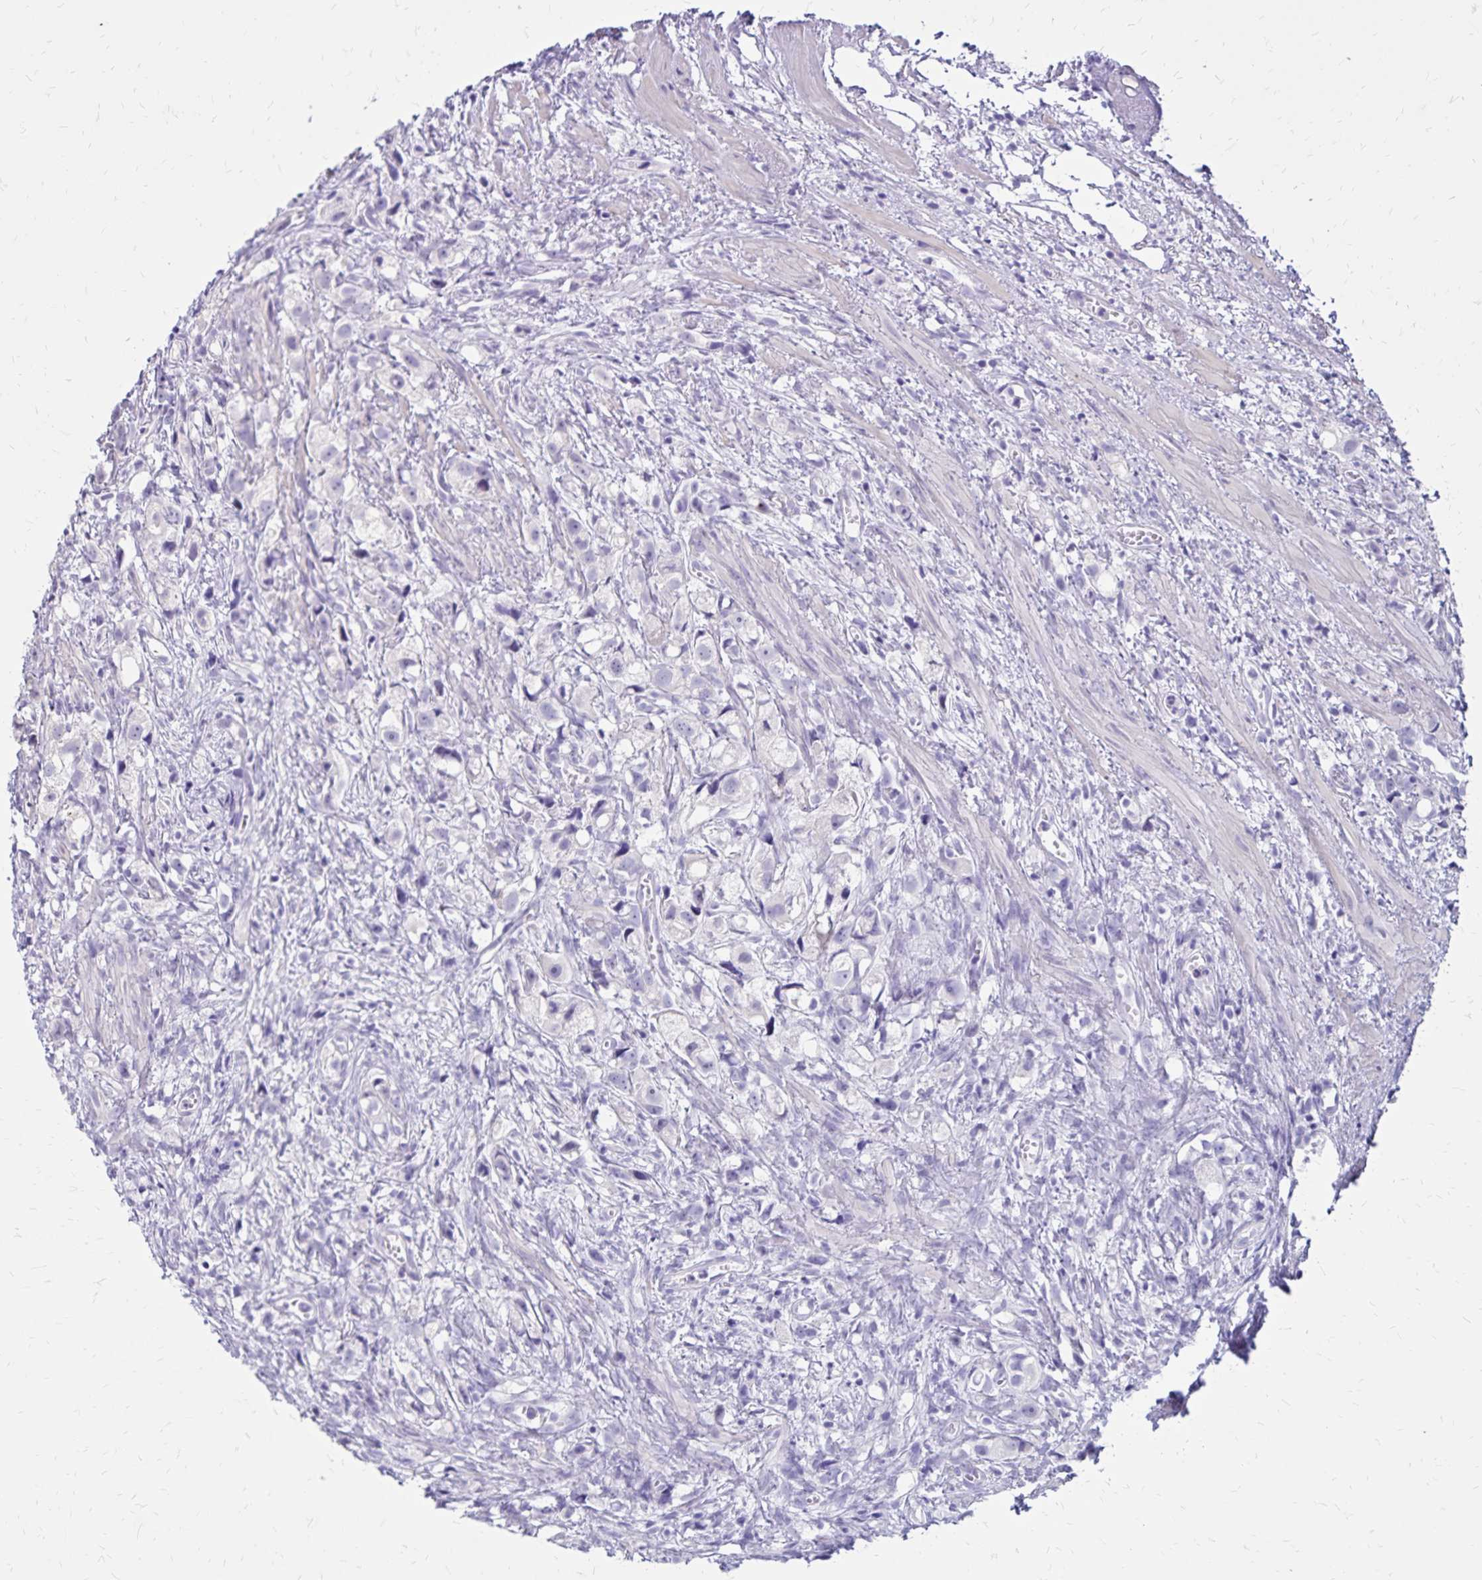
{"staining": {"intensity": "negative", "quantity": "none", "location": "none"}, "tissue": "prostate cancer", "cell_type": "Tumor cells", "image_type": "cancer", "snomed": [{"axis": "morphology", "description": "Adenocarcinoma, High grade"}, {"axis": "topography", "description": "Prostate"}], "caption": "Prostate cancer (high-grade adenocarcinoma) was stained to show a protein in brown. There is no significant positivity in tumor cells.", "gene": "SH3GL3", "patient": {"sex": "male", "age": 75}}